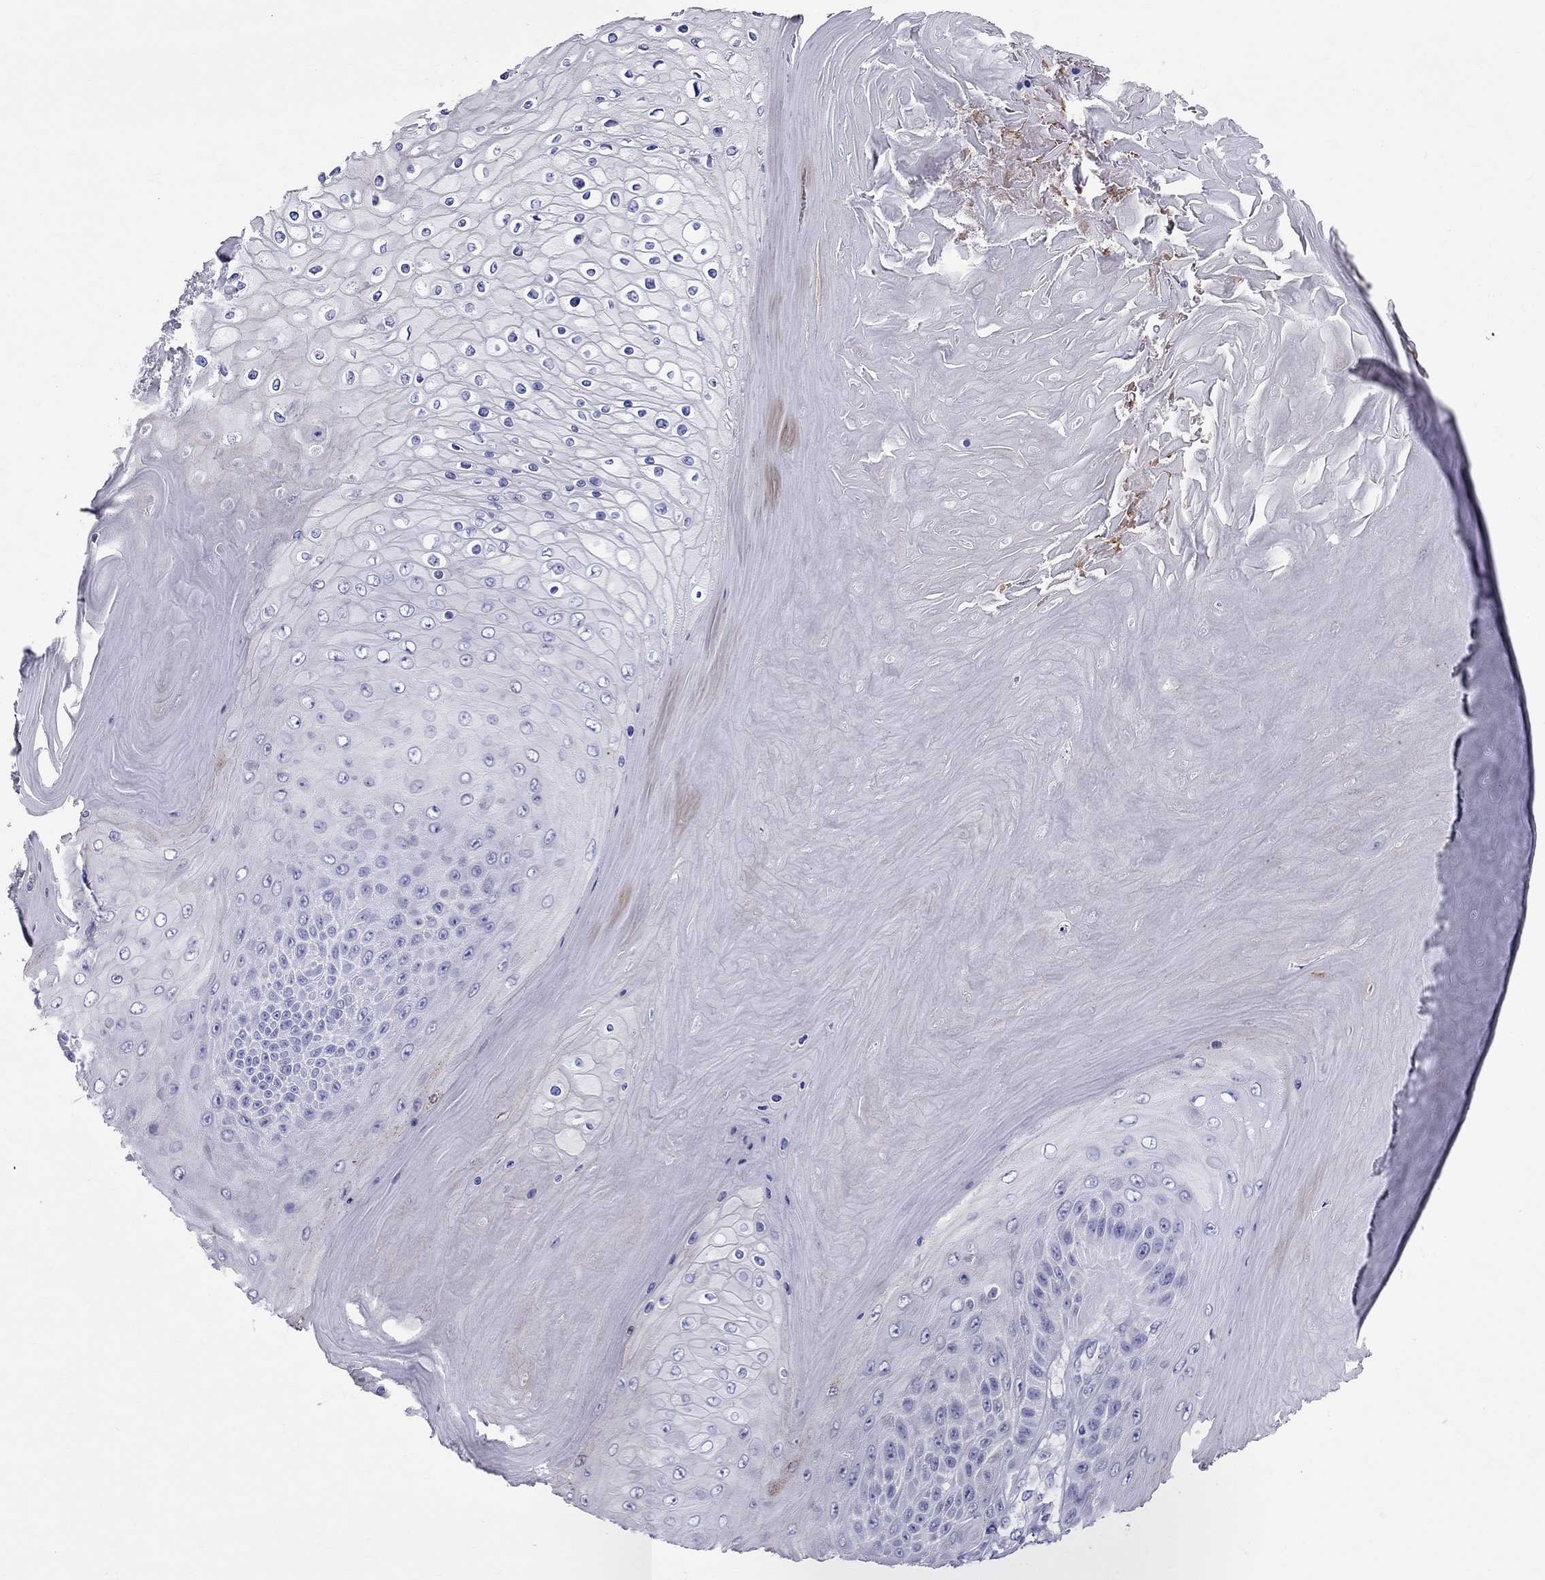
{"staining": {"intensity": "negative", "quantity": "none", "location": "none"}, "tissue": "skin cancer", "cell_type": "Tumor cells", "image_type": "cancer", "snomed": [{"axis": "morphology", "description": "Squamous cell carcinoma, NOS"}, {"axis": "topography", "description": "Skin"}], "caption": "The histopathology image reveals no staining of tumor cells in skin cancer (squamous cell carcinoma).", "gene": "DNAAF6", "patient": {"sex": "male", "age": 62}}